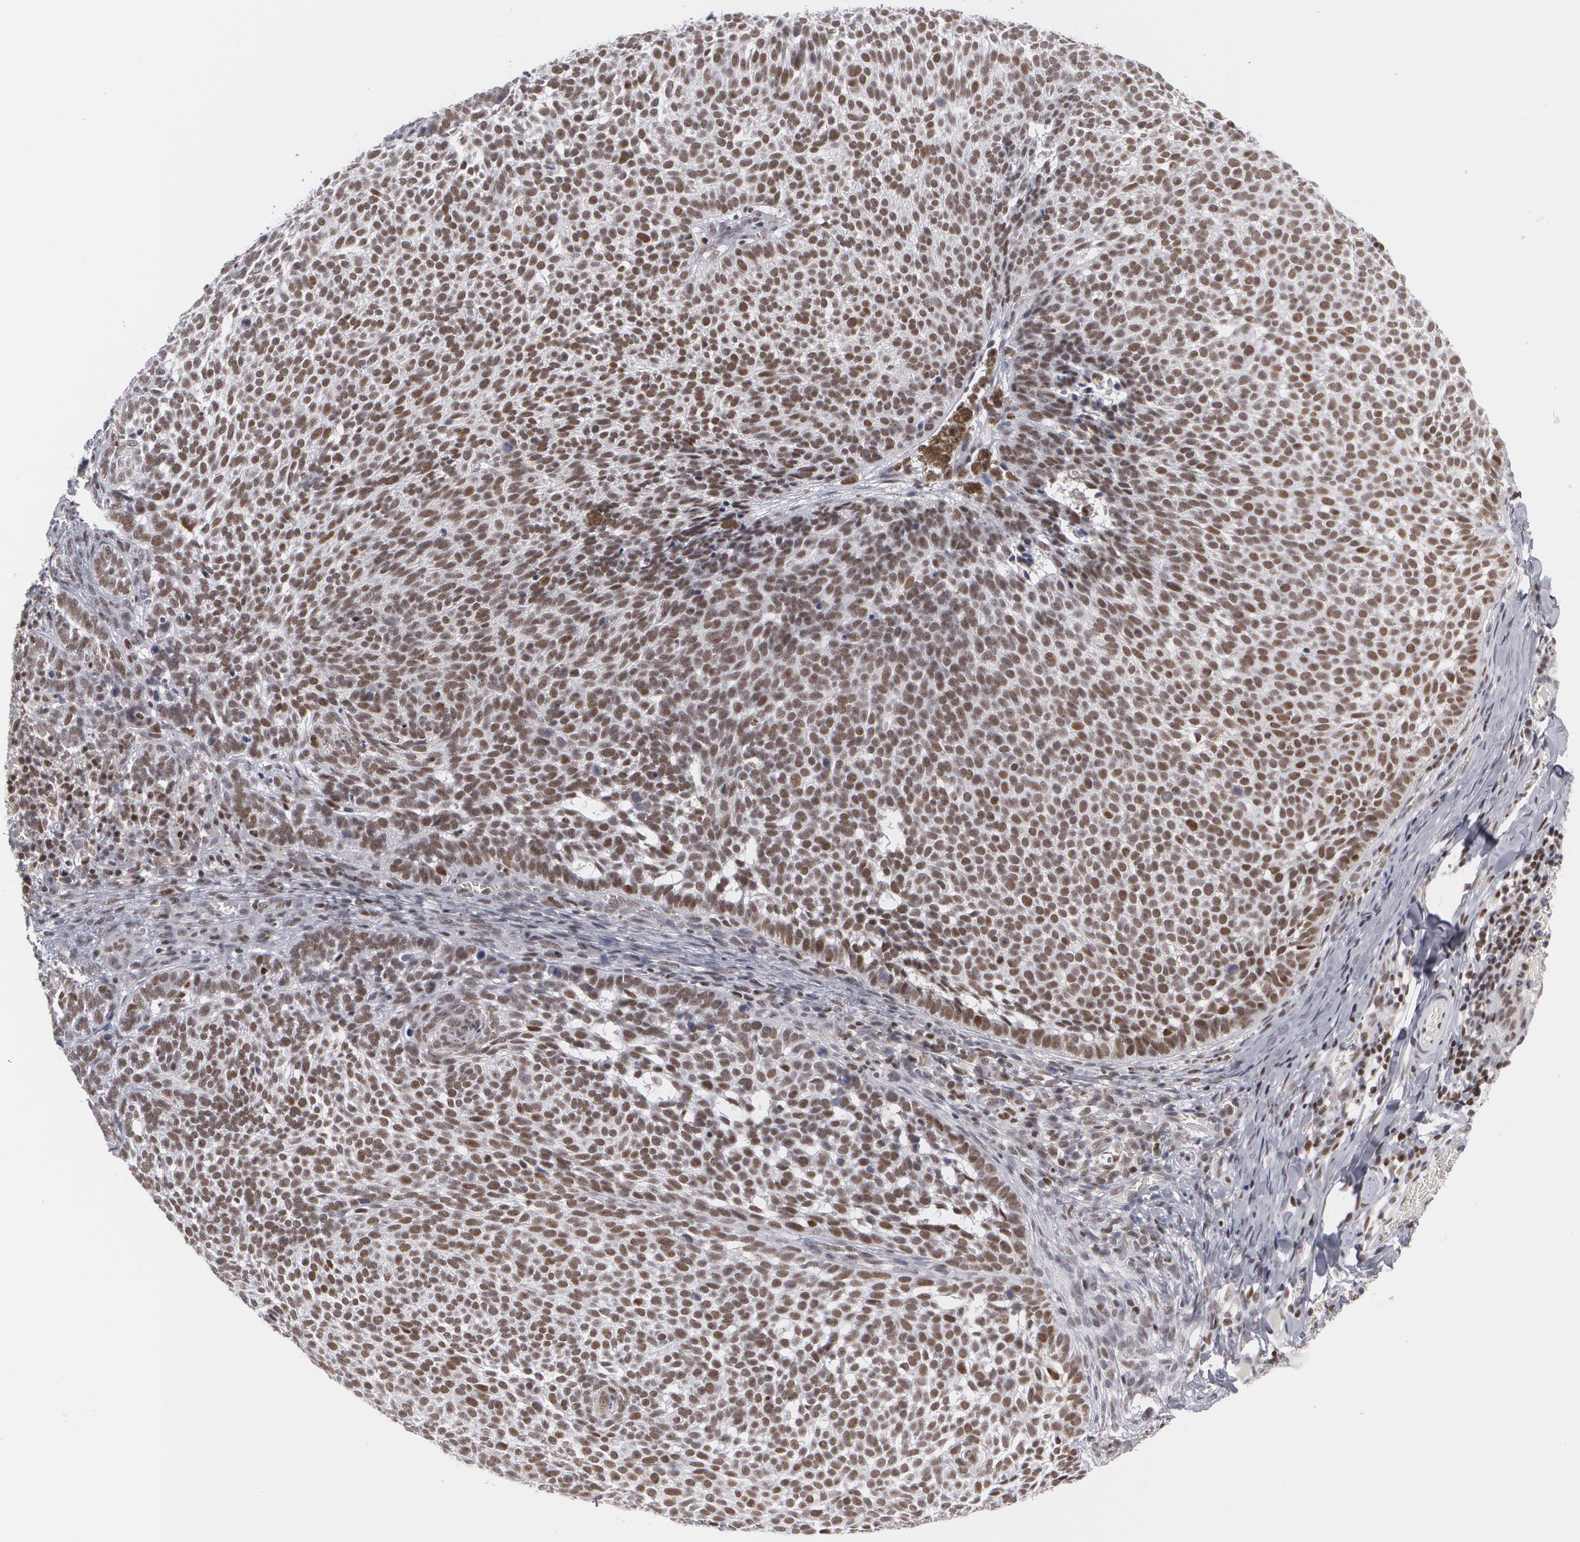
{"staining": {"intensity": "strong", "quantity": ">75%", "location": "nuclear"}, "tissue": "skin cancer", "cell_type": "Tumor cells", "image_type": "cancer", "snomed": [{"axis": "morphology", "description": "Basal cell carcinoma"}, {"axis": "topography", "description": "Skin"}], "caption": "Strong nuclear staining for a protein is present in about >75% of tumor cells of skin basal cell carcinoma using immunohistochemistry (IHC).", "gene": "MCL1", "patient": {"sex": "male", "age": 63}}